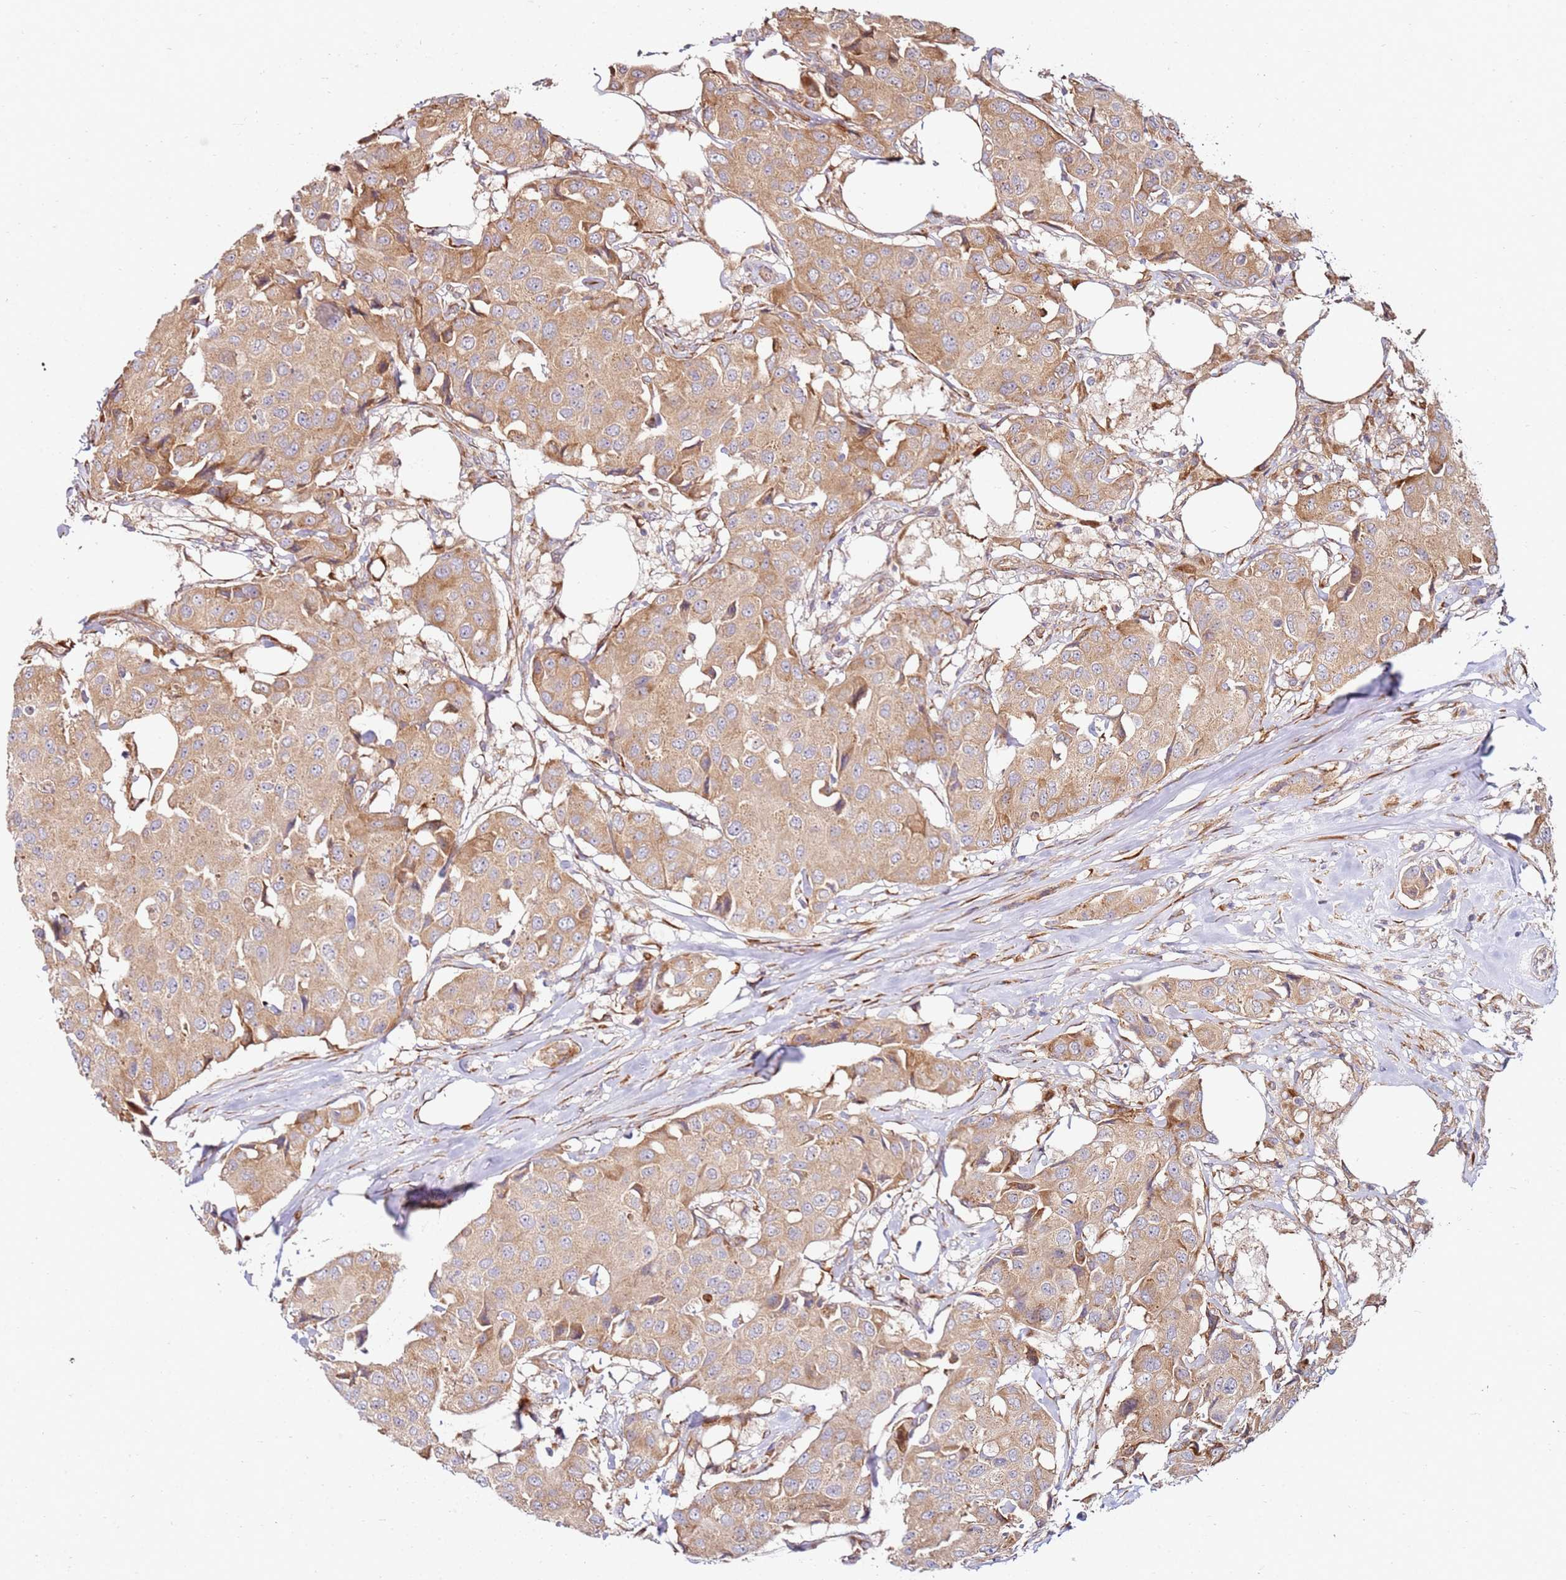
{"staining": {"intensity": "moderate", "quantity": ">75%", "location": "cytoplasmic/membranous"}, "tissue": "breast cancer", "cell_type": "Tumor cells", "image_type": "cancer", "snomed": [{"axis": "morphology", "description": "Duct carcinoma"}, {"axis": "topography", "description": "Breast"}], "caption": "IHC histopathology image of human breast cancer (intraductal carcinoma) stained for a protein (brown), which shows medium levels of moderate cytoplasmic/membranous expression in approximately >75% of tumor cells.", "gene": "RPS3A", "patient": {"sex": "female", "age": 80}}